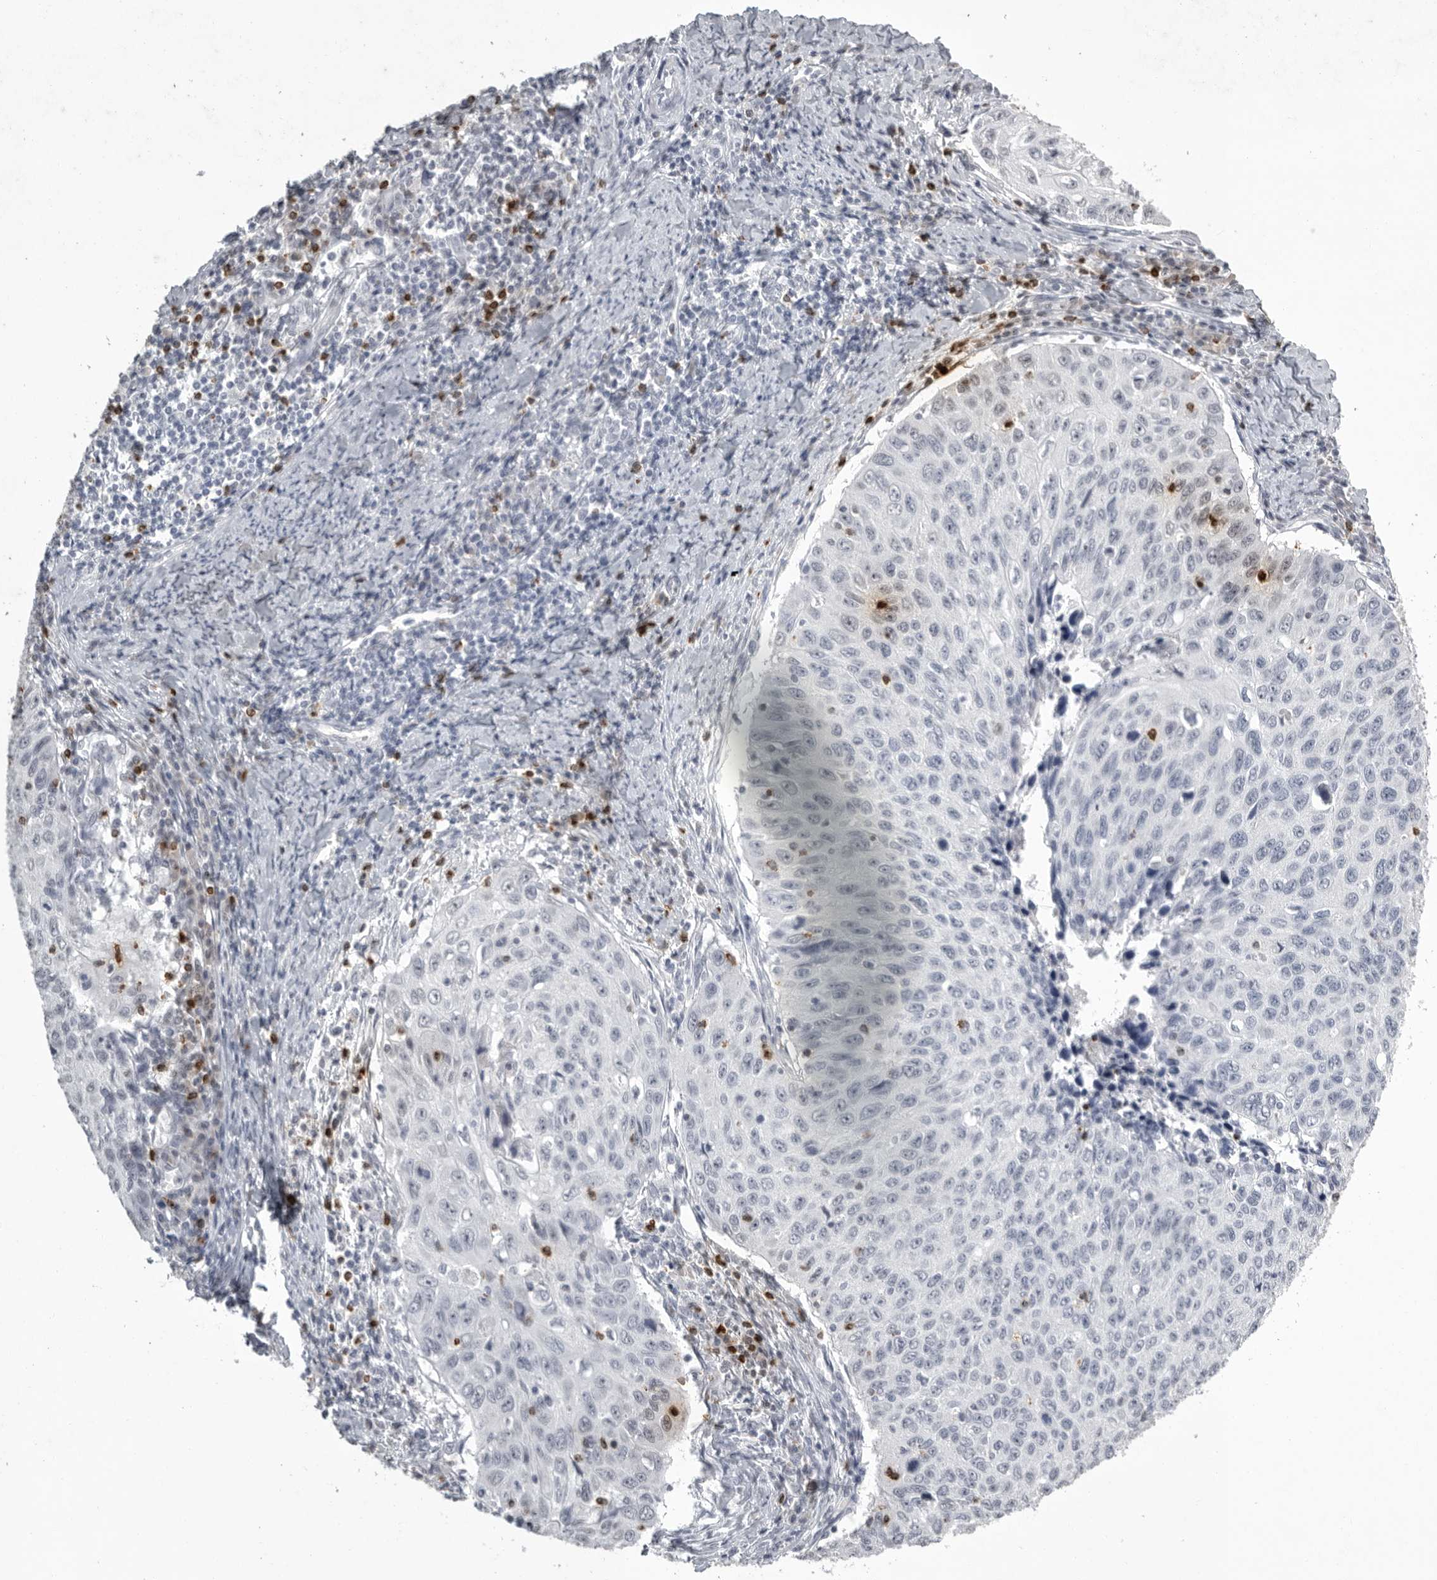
{"staining": {"intensity": "negative", "quantity": "none", "location": "none"}, "tissue": "cervical cancer", "cell_type": "Tumor cells", "image_type": "cancer", "snomed": [{"axis": "morphology", "description": "Squamous cell carcinoma, NOS"}, {"axis": "topography", "description": "Cervix"}], "caption": "A histopathology image of human cervical cancer is negative for staining in tumor cells.", "gene": "GNLY", "patient": {"sex": "female", "age": 53}}